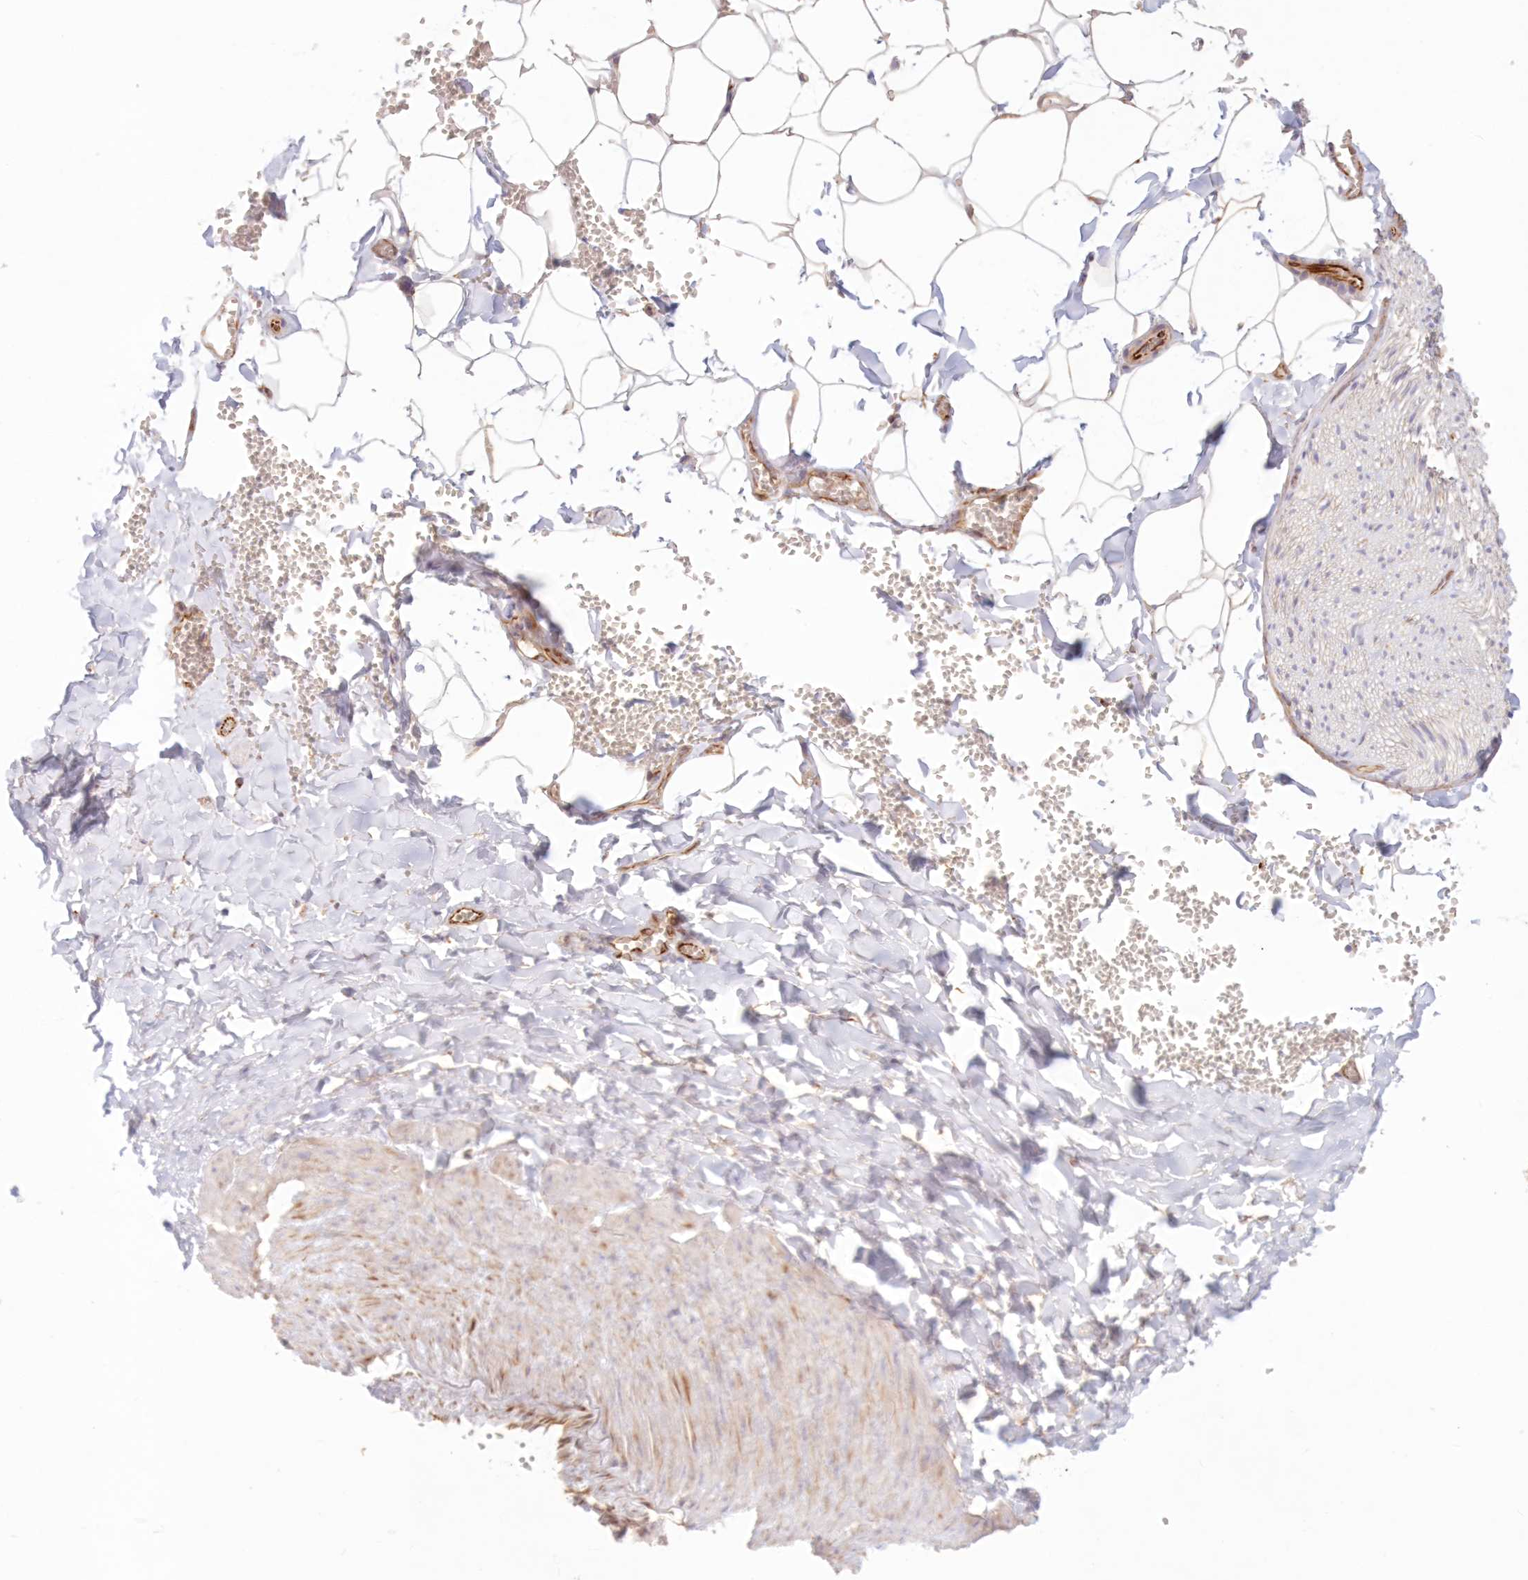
{"staining": {"intensity": "weak", "quantity": "25%-75%", "location": "cytoplasmic/membranous"}, "tissue": "adipose tissue", "cell_type": "Adipocytes", "image_type": "normal", "snomed": [{"axis": "morphology", "description": "Normal tissue, NOS"}, {"axis": "topography", "description": "Gallbladder"}, {"axis": "topography", "description": "Peripheral nerve tissue"}], "caption": "This image exhibits IHC staining of benign adipose tissue, with low weak cytoplasmic/membranous positivity in about 25%-75% of adipocytes.", "gene": "DMRTB1", "patient": {"sex": "male", "age": 38}}